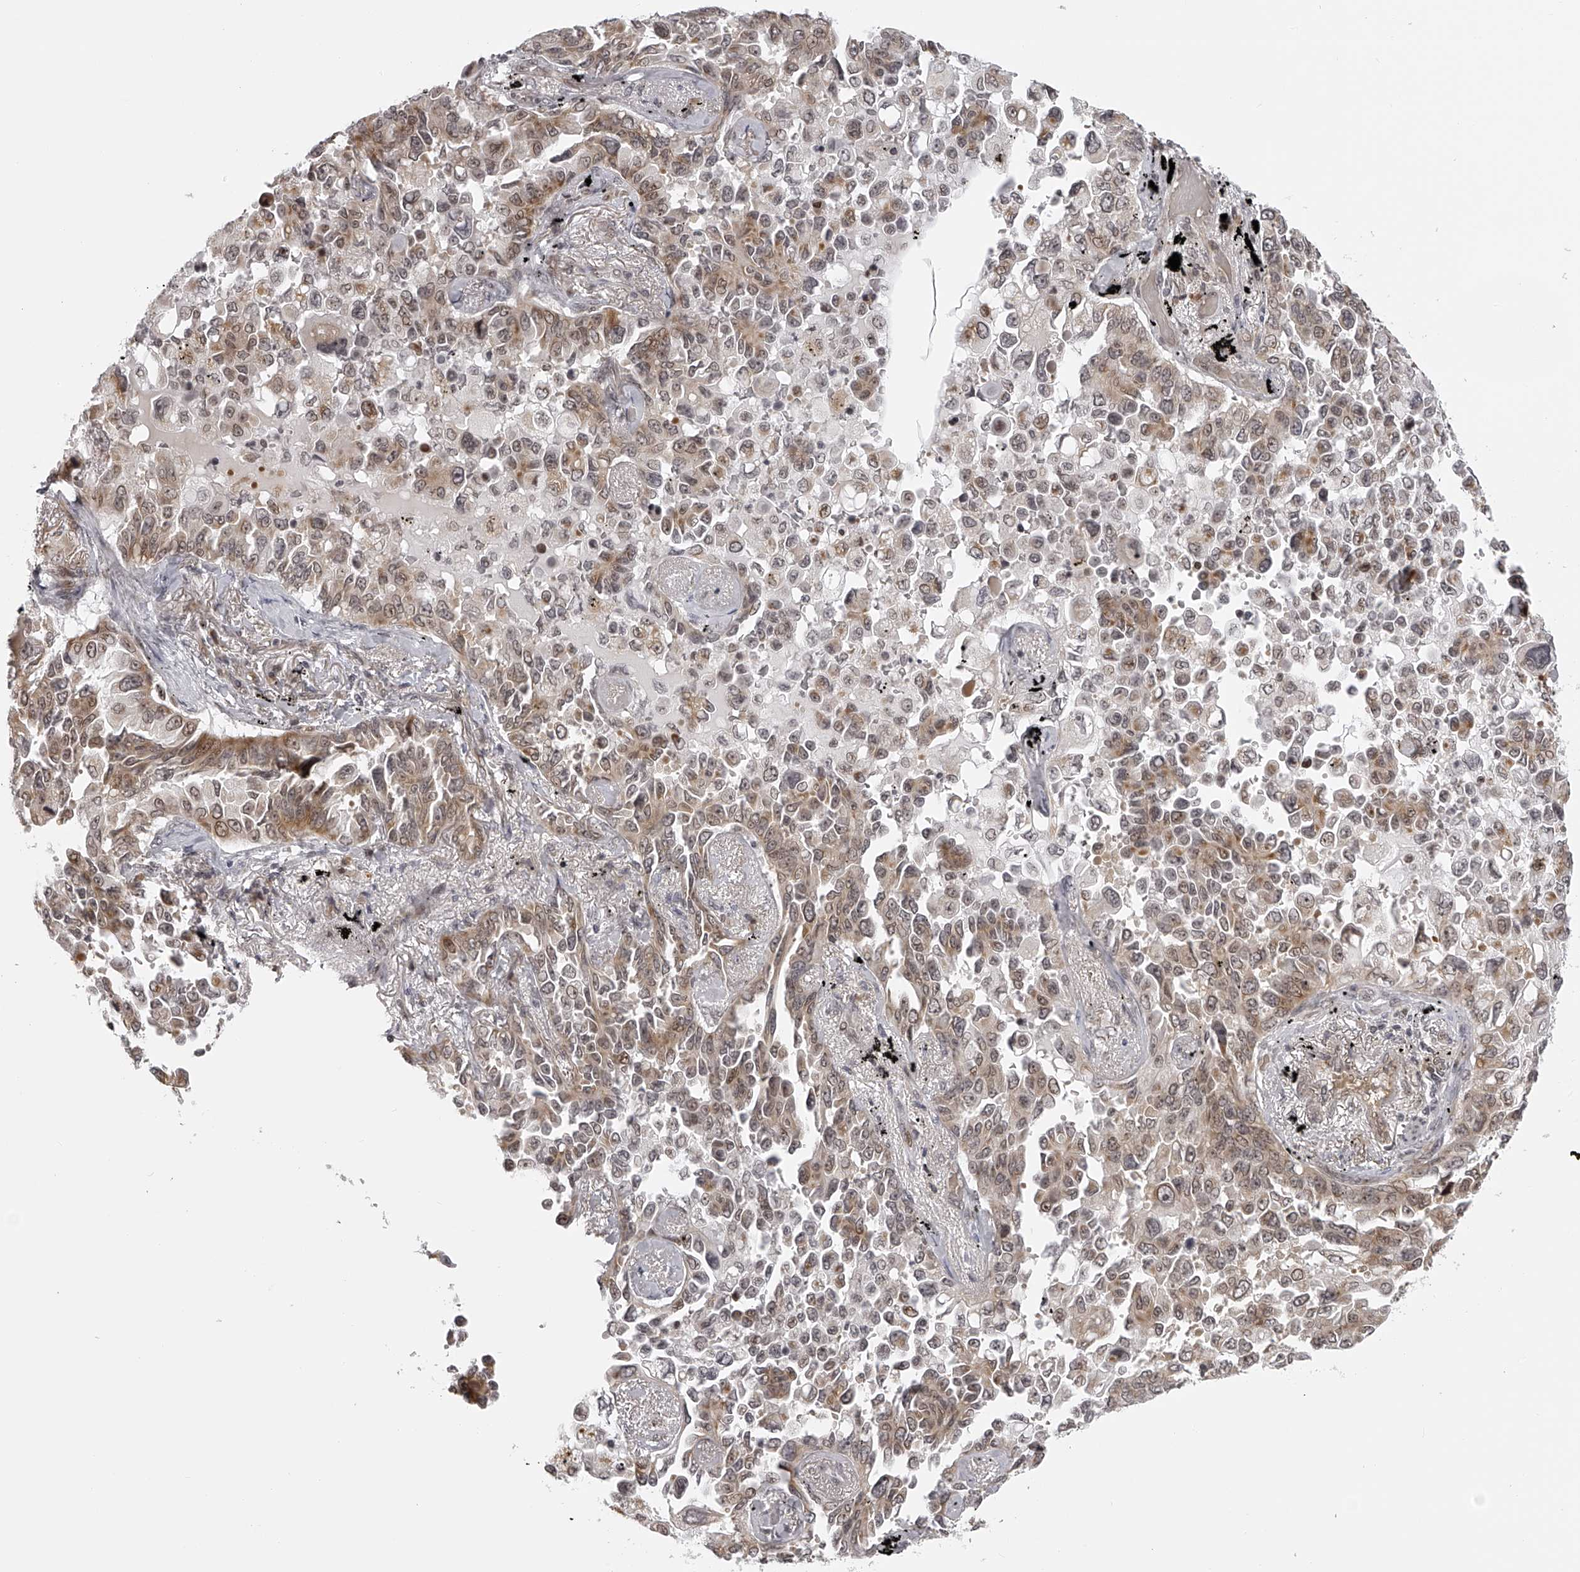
{"staining": {"intensity": "moderate", "quantity": "25%-75%", "location": "cytoplasmic/membranous,nuclear"}, "tissue": "lung cancer", "cell_type": "Tumor cells", "image_type": "cancer", "snomed": [{"axis": "morphology", "description": "Adenocarcinoma, NOS"}, {"axis": "topography", "description": "Lung"}], "caption": "This is a photomicrograph of immunohistochemistry (IHC) staining of lung cancer, which shows moderate expression in the cytoplasmic/membranous and nuclear of tumor cells.", "gene": "ODF2L", "patient": {"sex": "female", "age": 67}}